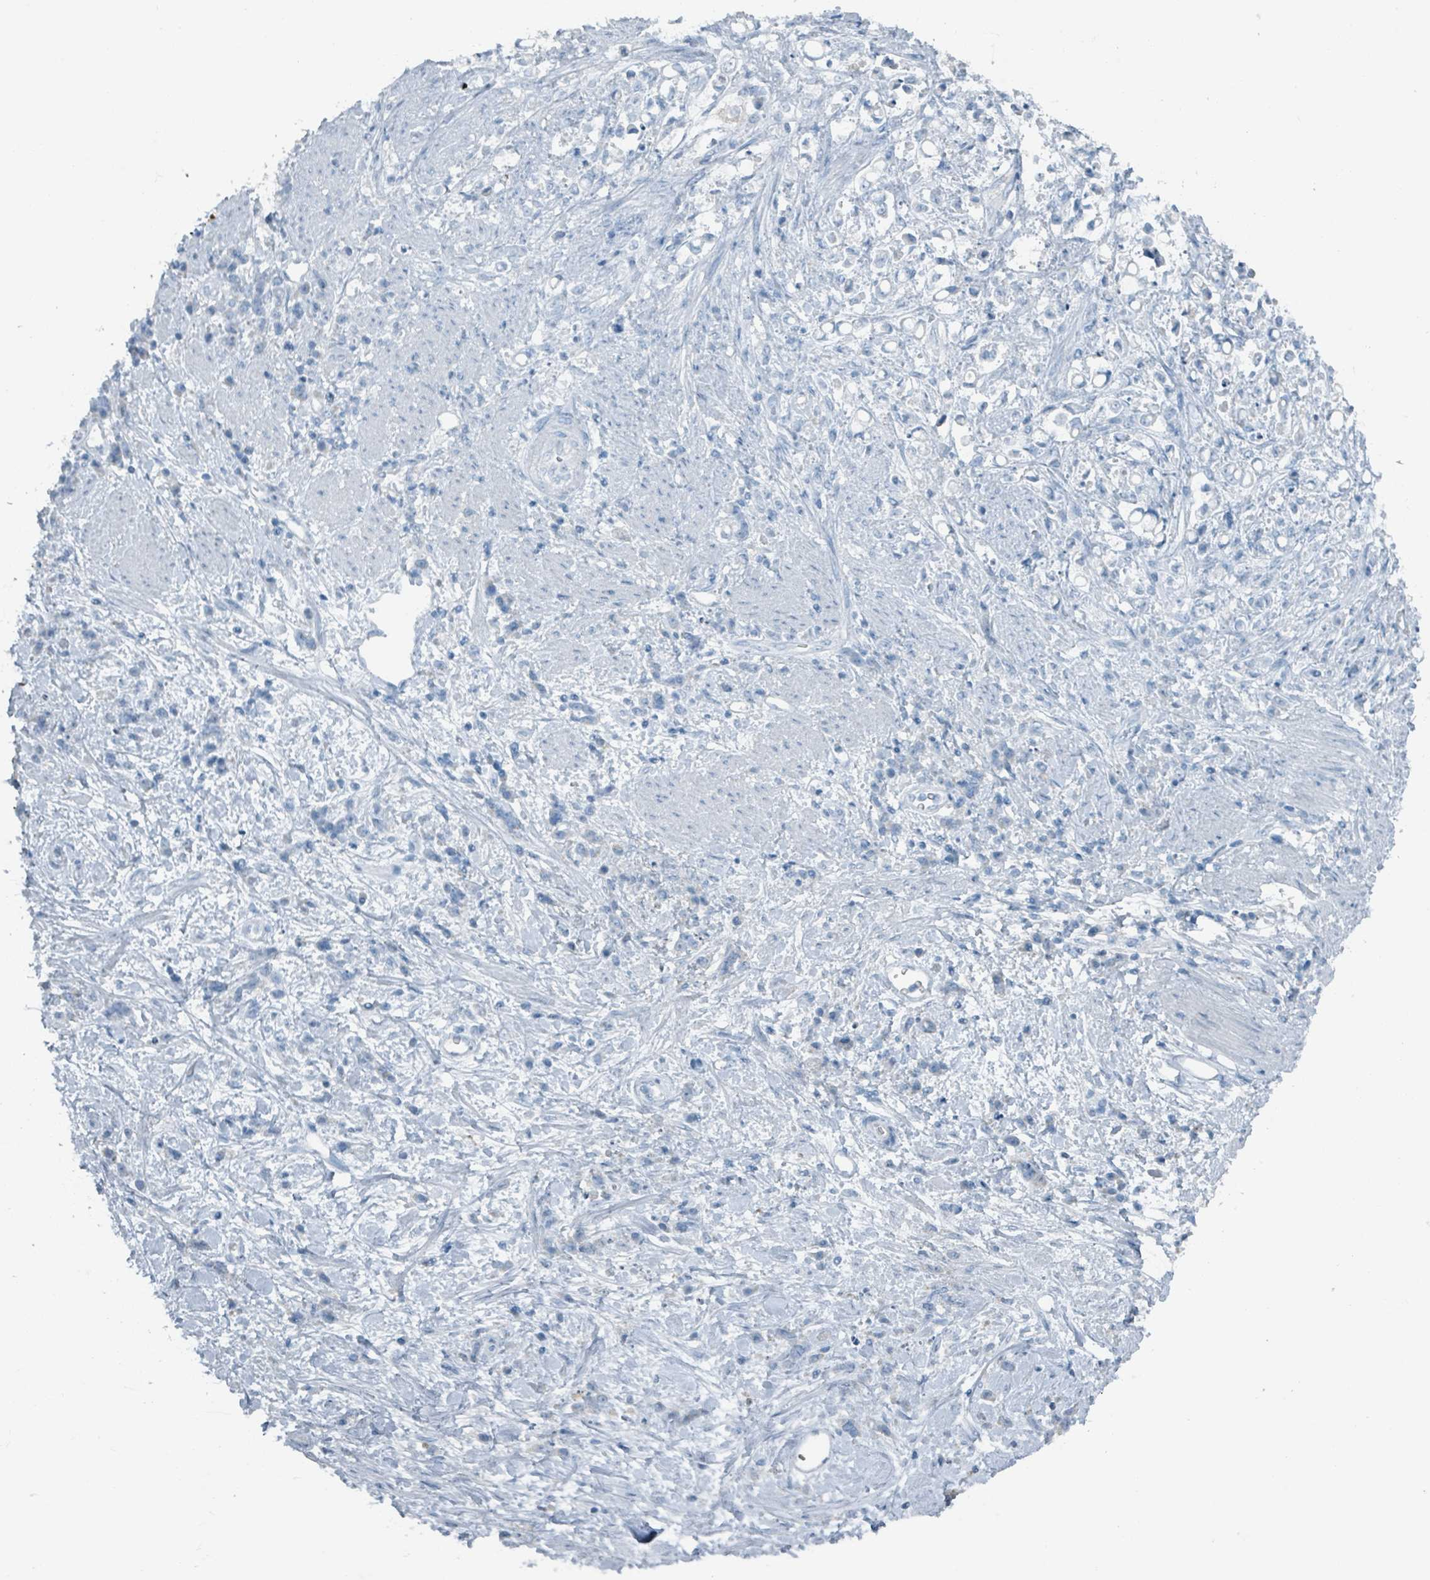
{"staining": {"intensity": "negative", "quantity": "none", "location": "none"}, "tissue": "stomach cancer", "cell_type": "Tumor cells", "image_type": "cancer", "snomed": [{"axis": "morphology", "description": "Adenocarcinoma, NOS"}, {"axis": "topography", "description": "Stomach"}], "caption": "Tumor cells are negative for brown protein staining in stomach cancer. (Immunohistochemistry (ihc), brightfield microscopy, high magnification).", "gene": "GAMT", "patient": {"sex": "female", "age": 60}}